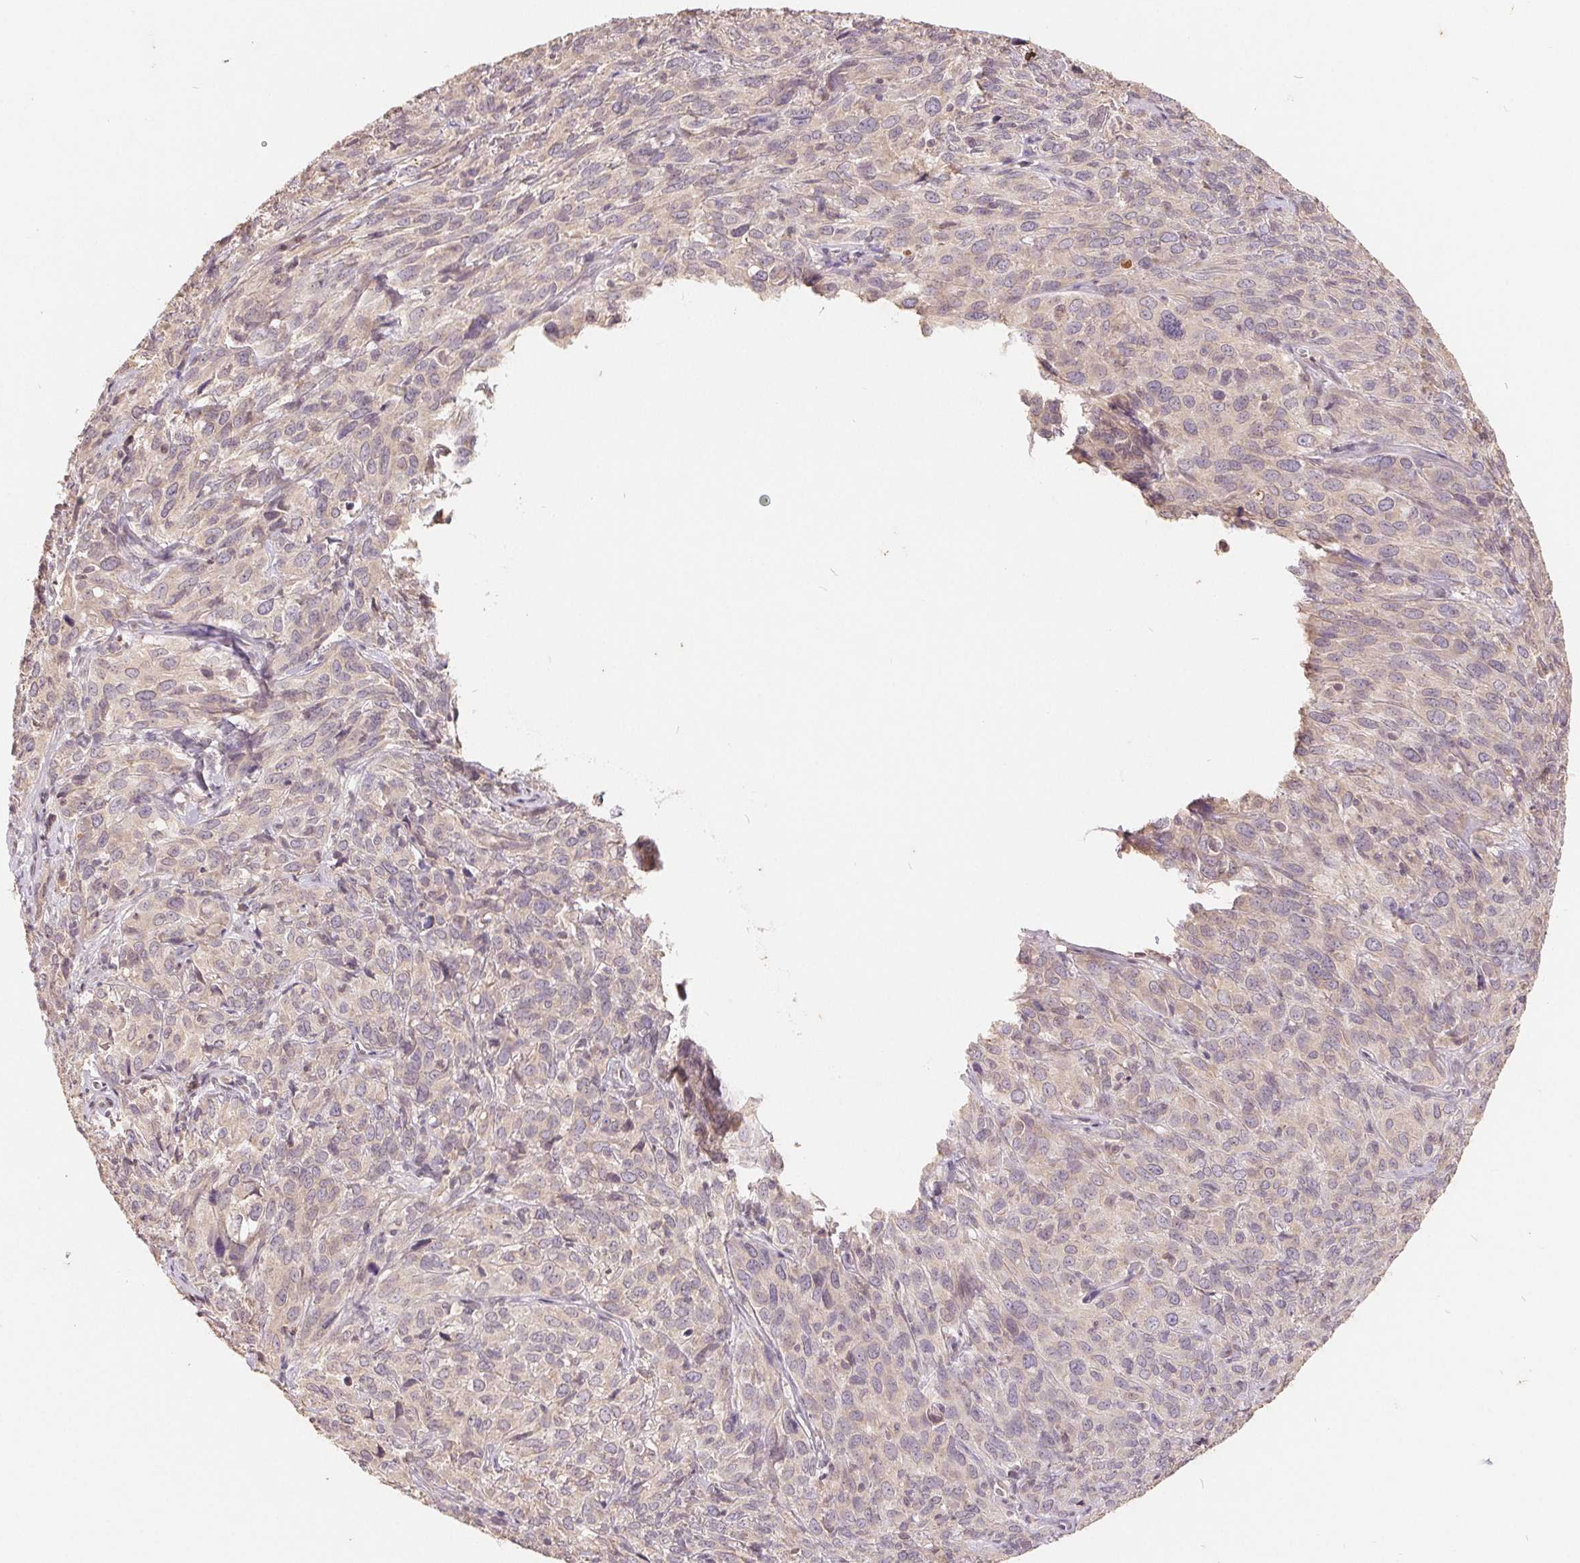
{"staining": {"intensity": "weak", "quantity": "<25%", "location": "cytoplasmic/membranous"}, "tissue": "cervical cancer", "cell_type": "Tumor cells", "image_type": "cancer", "snomed": [{"axis": "morphology", "description": "Squamous cell carcinoma, NOS"}, {"axis": "topography", "description": "Cervix"}], "caption": "An image of human cervical cancer (squamous cell carcinoma) is negative for staining in tumor cells.", "gene": "CDIPT", "patient": {"sex": "female", "age": 51}}